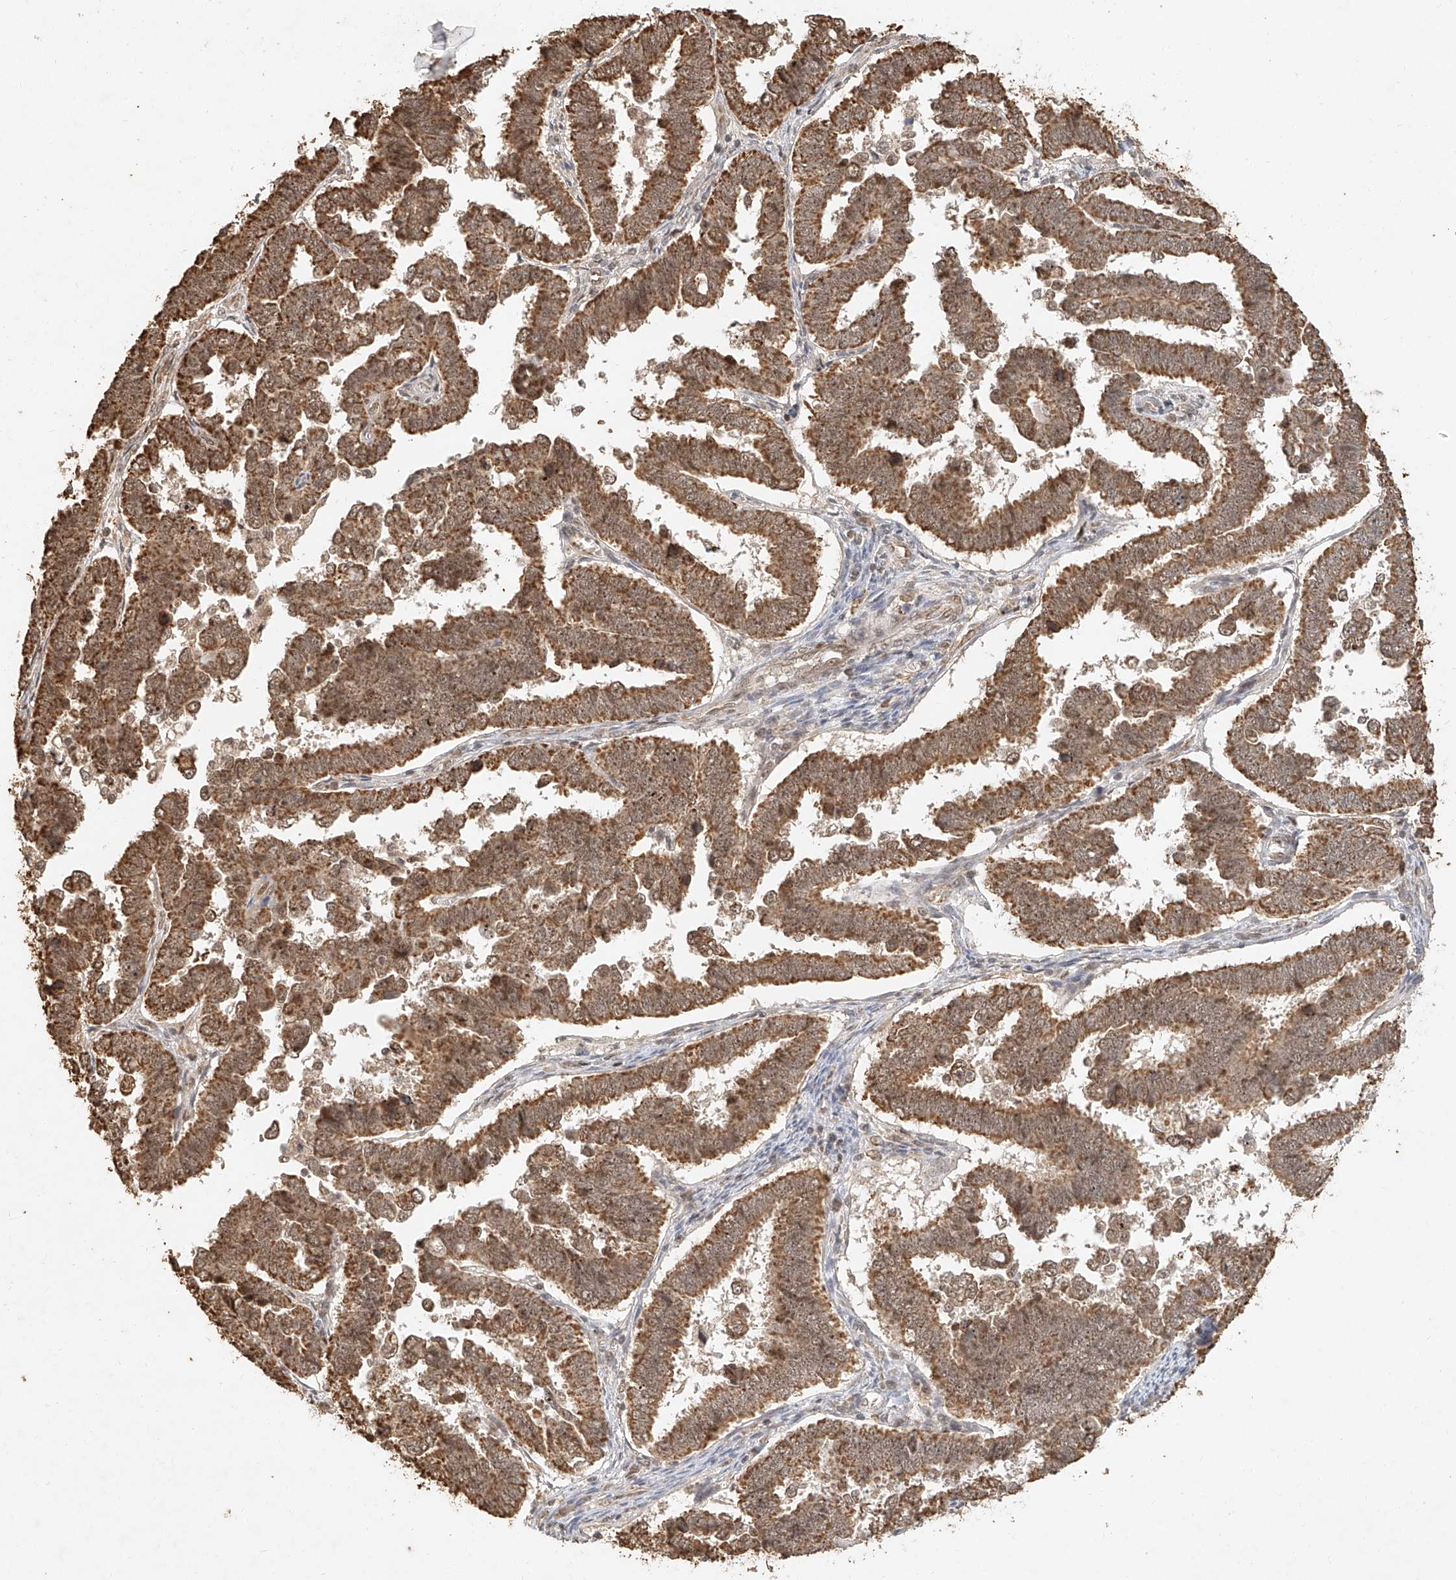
{"staining": {"intensity": "moderate", "quantity": ">75%", "location": "cytoplasmic/membranous"}, "tissue": "endometrial cancer", "cell_type": "Tumor cells", "image_type": "cancer", "snomed": [{"axis": "morphology", "description": "Adenocarcinoma, NOS"}, {"axis": "topography", "description": "Endometrium"}], "caption": "Immunohistochemistry image of neoplastic tissue: human endometrial adenocarcinoma stained using immunohistochemistry demonstrates medium levels of moderate protein expression localized specifically in the cytoplasmic/membranous of tumor cells, appearing as a cytoplasmic/membranous brown color.", "gene": "CXorf58", "patient": {"sex": "female", "age": 75}}